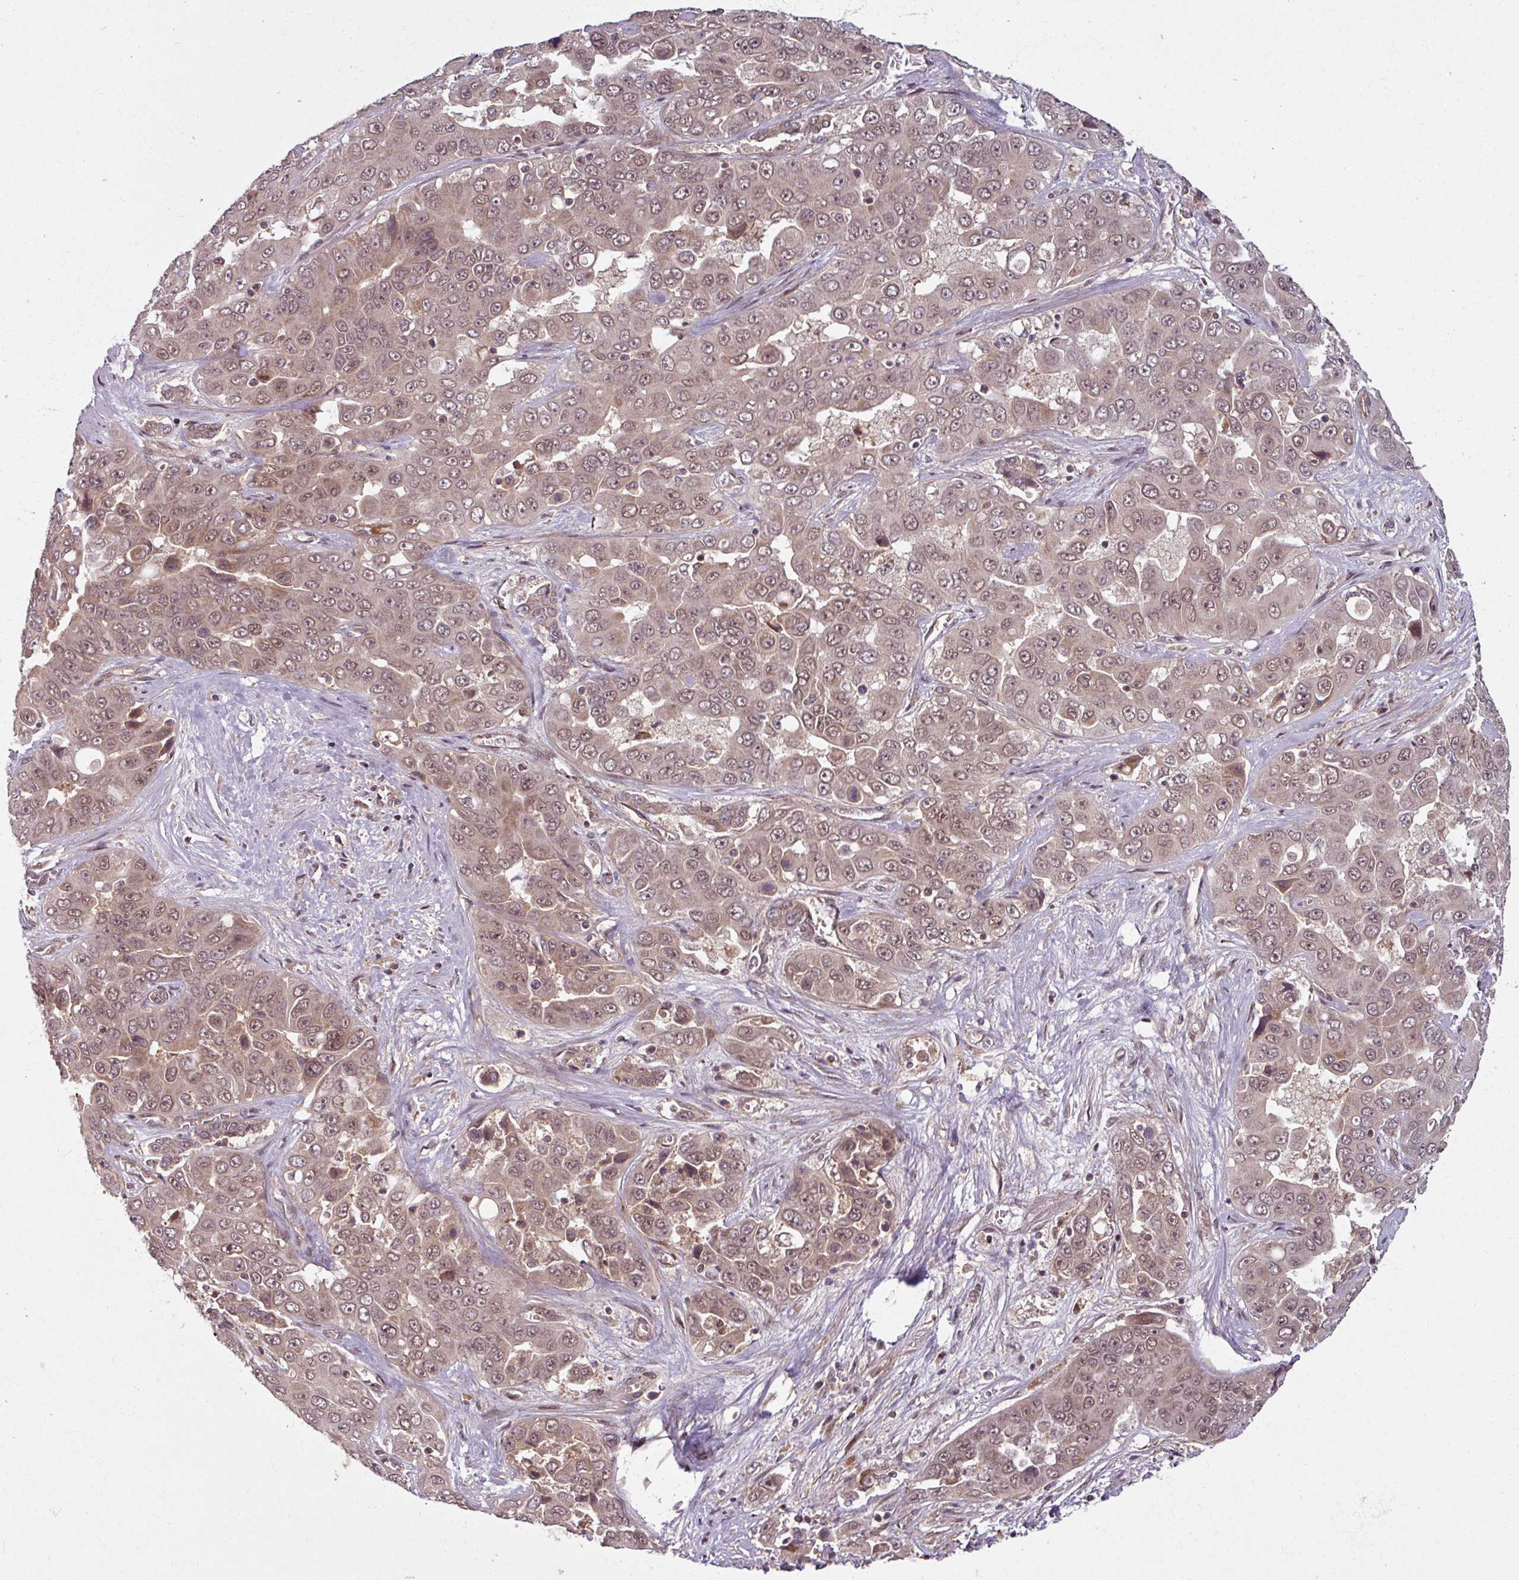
{"staining": {"intensity": "moderate", "quantity": ">75%", "location": "cytoplasmic/membranous,nuclear"}, "tissue": "liver cancer", "cell_type": "Tumor cells", "image_type": "cancer", "snomed": [{"axis": "morphology", "description": "Cholangiocarcinoma"}, {"axis": "topography", "description": "Liver"}], "caption": "Immunohistochemical staining of human liver cholangiocarcinoma displays medium levels of moderate cytoplasmic/membranous and nuclear expression in approximately >75% of tumor cells.", "gene": "SWI5", "patient": {"sex": "female", "age": 52}}